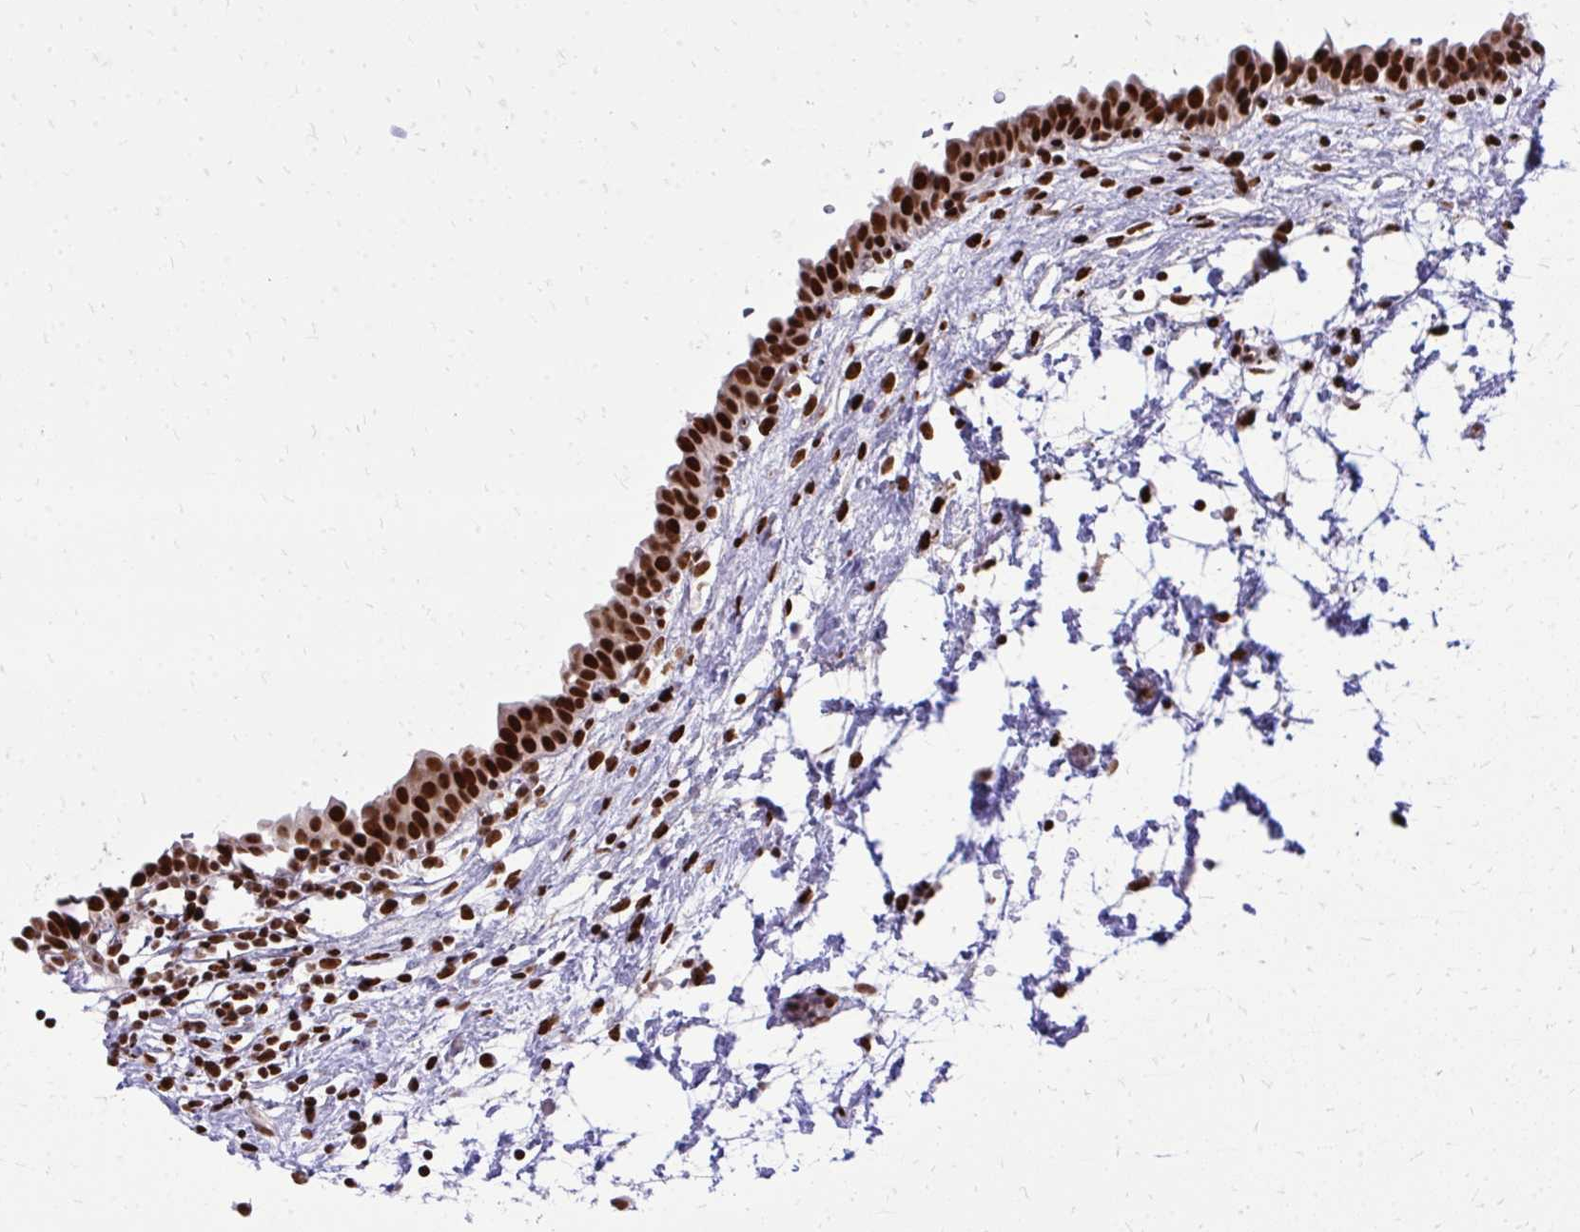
{"staining": {"intensity": "strong", "quantity": ">75%", "location": "nuclear"}, "tissue": "urinary bladder", "cell_type": "Urothelial cells", "image_type": "normal", "snomed": [{"axis": "morphology", "description": "Normal tissue, NOS"}, {"axis": "topography", "description": "Urinary bladder"}], "caption": "Strong nuclear expression for a protein is present in about >75% of urothelial cells of unremarkable urinary bladder using IHC.", "gene": "TBL1Y", "patient": {"sex": "male", "age": 37}}